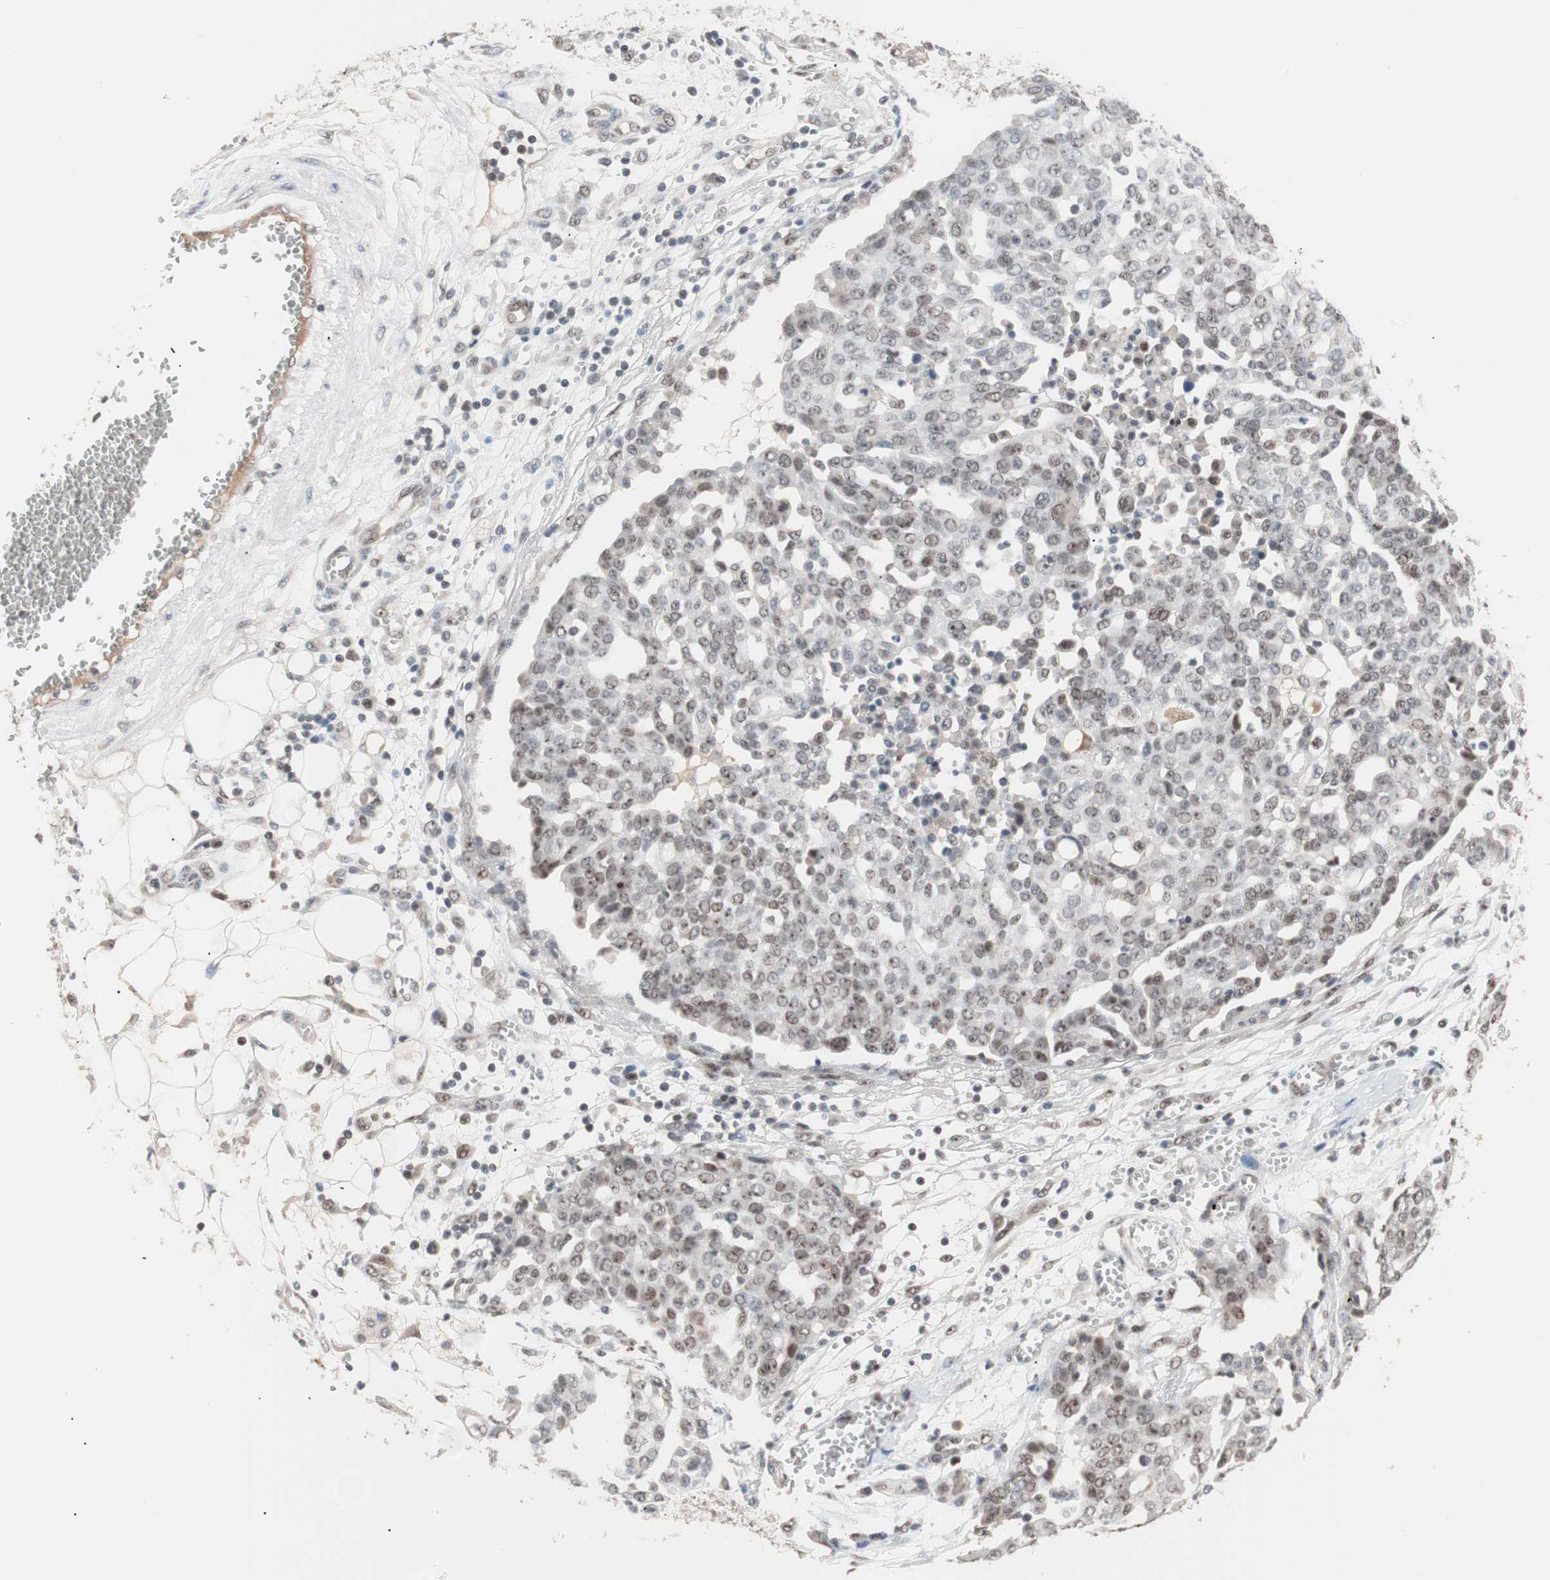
{"staining": {"intensity": "weak", "quantity": "25%-75%", "location": "nuclear"}, "tissue": "ovarian cancer", "cell_type": "Tumor cells", "image_type": "cancer", "snomed": [{"axis": "morphology", "description": "Cystadenocarcinoma, serous, NOS"}, {"axis": "topography", "description": "Soft tissue"}, {"axis": "topography", "description": "Ovary"}], "caption": "Human ovarian cancer stained for a protein (brown) shows weak nuclear positive expression in approximately 25%-75% of tumor cells.", "gene": "LIG3", "patient": {"sex": "female", "age": 57}}